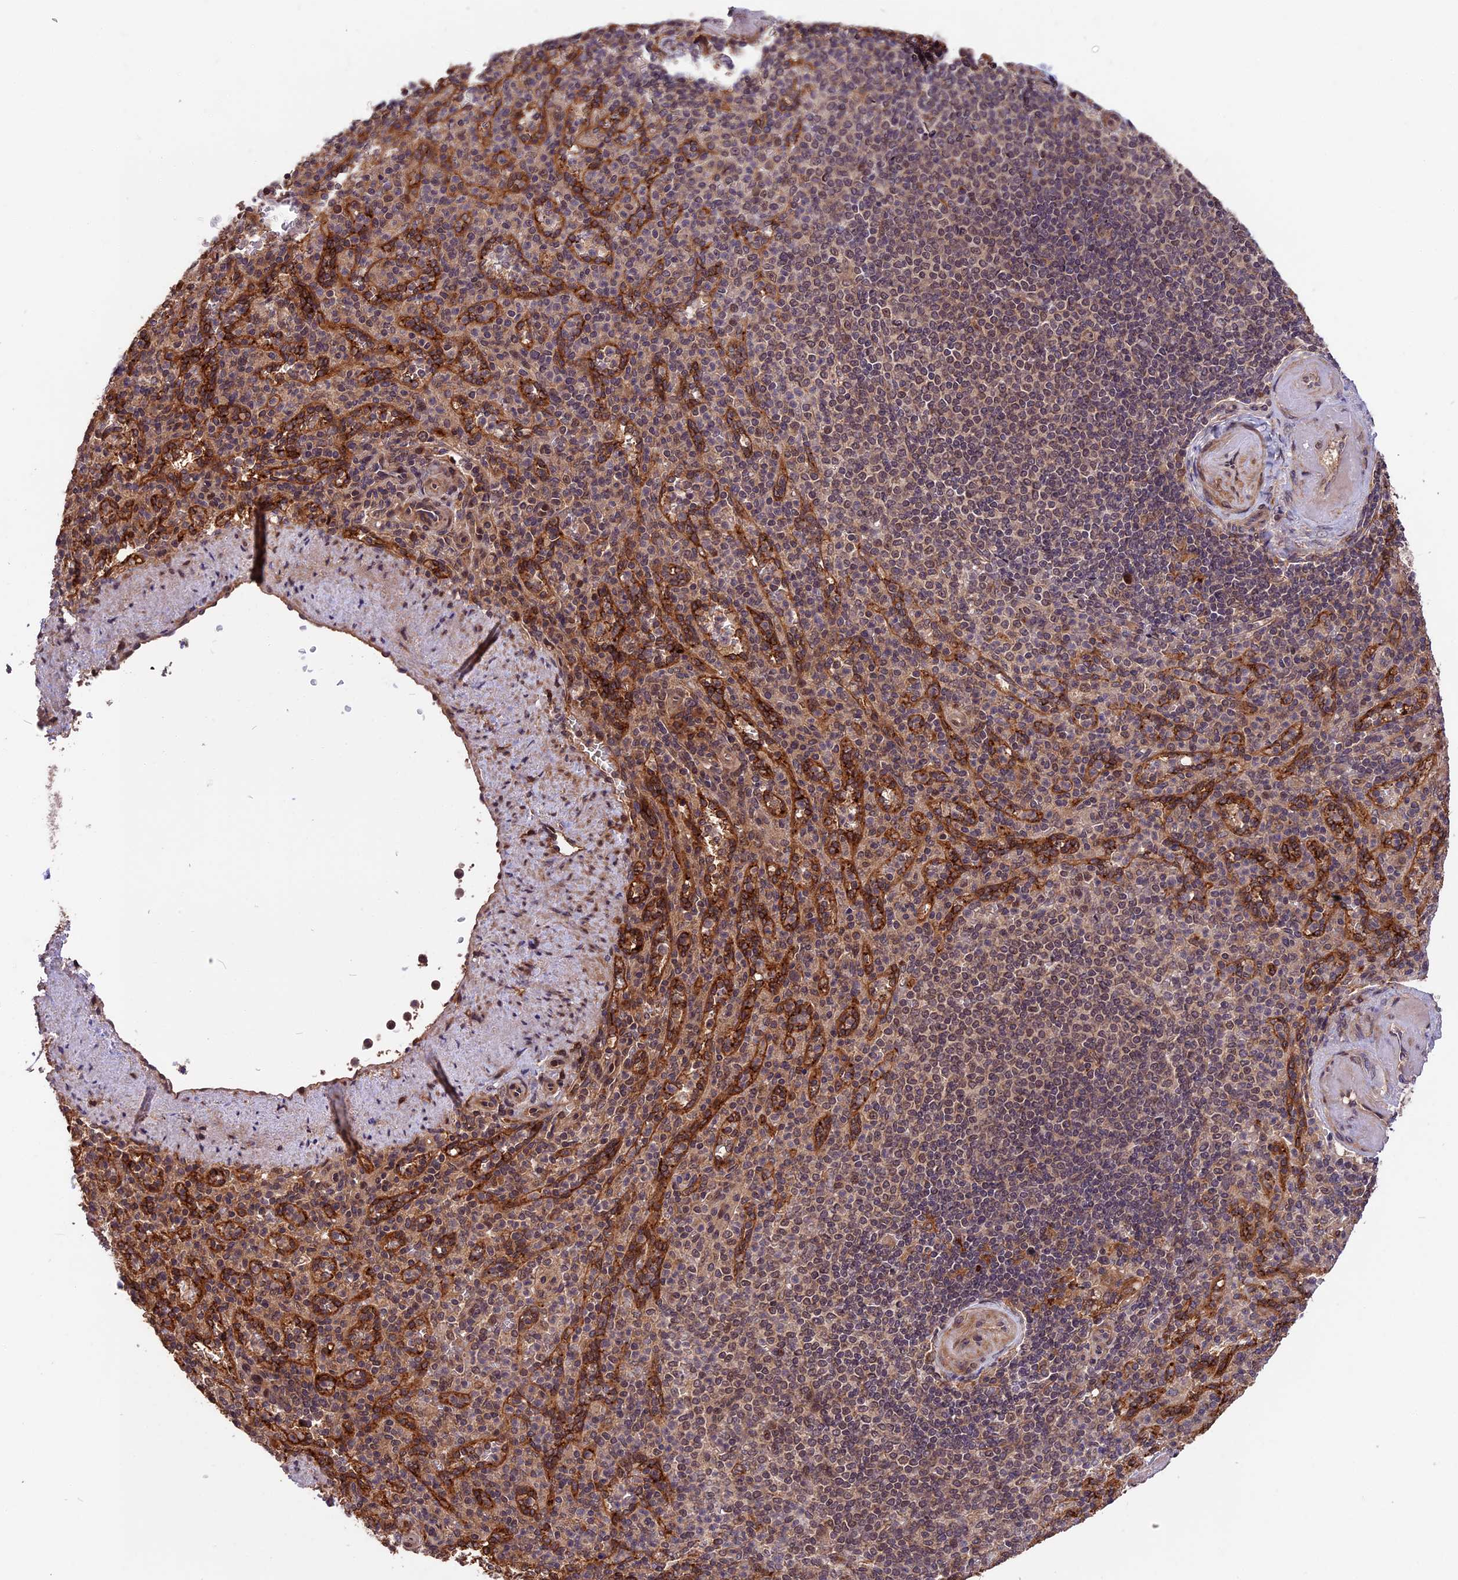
{"staining": {"intensity": "moderate", "quantity": "25%-75%", "location": "cytoplasmic/membranous"}, "tissue": "spleen", "cell_type": "Cells in red pulp", "image_type": "normal", "snomed": [{"axis": "morphology", "description": "Normal tissue, NOS"}, {"axis": "topography", "description": "Spleen"}], "caption": "Immunohistochemistry staining of unremarkable spleen, which exhibits medium levels of moderate cytoplasmic/membranous positivity in approximately 25%-75% of cells in red pulp indicating moderate cytoplasmic/membranous protein positivity. The staining was performed using DAB (brown) for protein detection and nuclei were counterstained in hematoxylin (blue).", "gene": "ESCO1", "patient": {"sex": "female", "age": 74}}